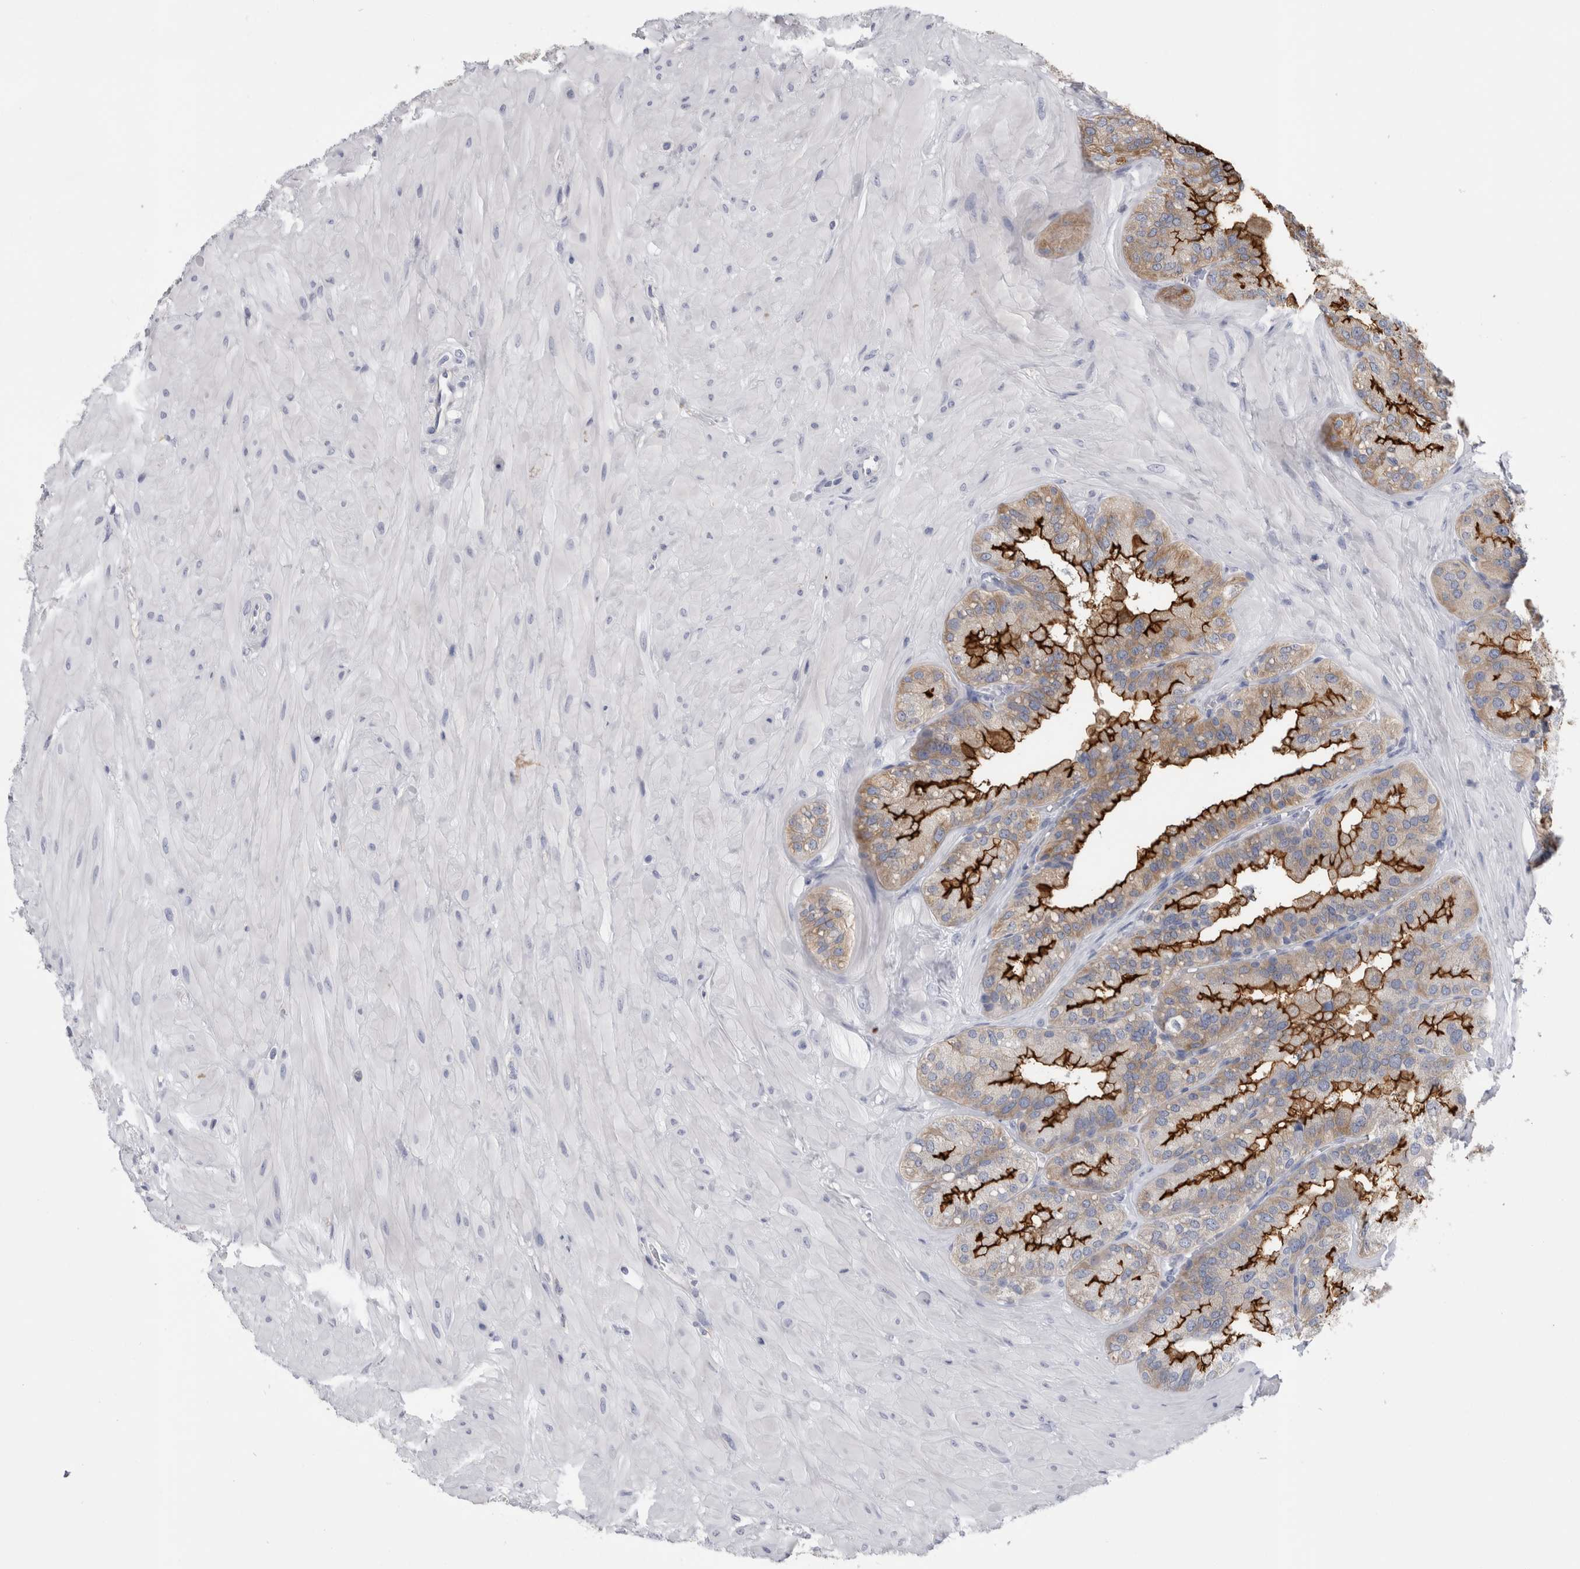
{"staining": {"intensity": "moderate", "quantity": "25%-75%", "location": "cytoplasmic/membranous"}, "tissue": "seminal vesicle", "cell_type": "Glandular cells", "image_type": "normal", "snomed": [{"axis": "morphology", "description": "Normal tissue, NOS"}, {"axis": "topography", "description": "Prostate"}, {"axis": "topography", "description": "Seminal veicle"}], "caption": "This is a histology image of IHC staining of unremarkable seminal vesicle, which shows moderate staining in the cytoplasmic/membranous of glandular cells.", "gene": "ANKFY1", "patient": {"sex": "male", "age": 51}}